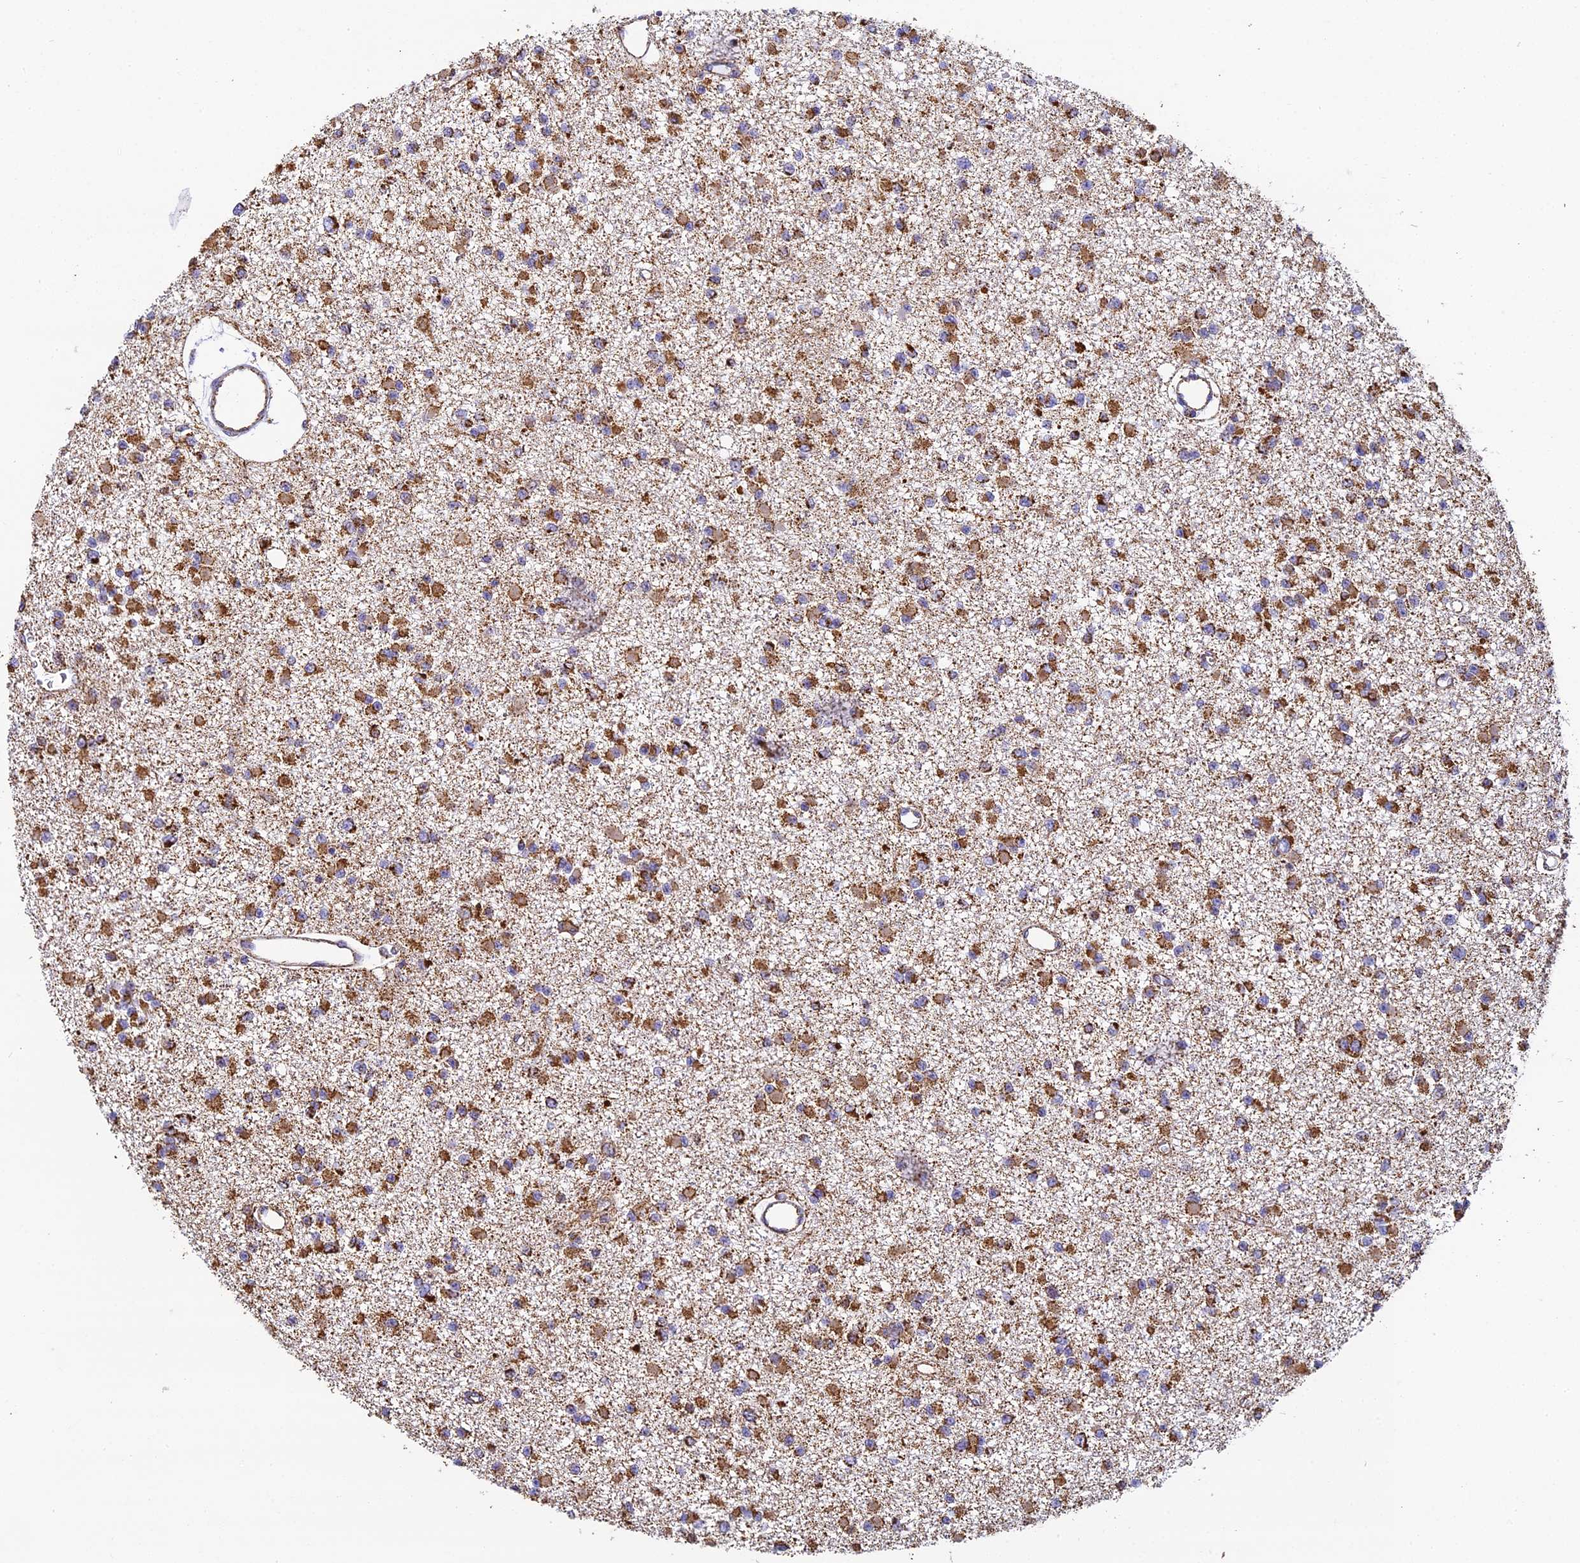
{"staining": {"intensity": "moderate", "quantity": ">75%", "location": "cytoplasmic/membranous"}, "tissue": "glioma", "cell_type": "Tumor cells", "image_type": "cancer", "snomed": [{"axis": "morphology", "description": "Glioma, malignant, Low grade"}, {"axis": "topography", "description": "Brain"}], "caption": "Moderate cytoplasmic/membranous protein staining is appreciated in about >75% of tumor cells in glioma. The protein of interest is stained brown, and the nuclei are stained in blue (DAB (3,3'-diaminobenzidine) IHC with brightfield microscopy, high magnification).", "gene": "STK17A", "patient": {"sex": "female", "age": 22}}